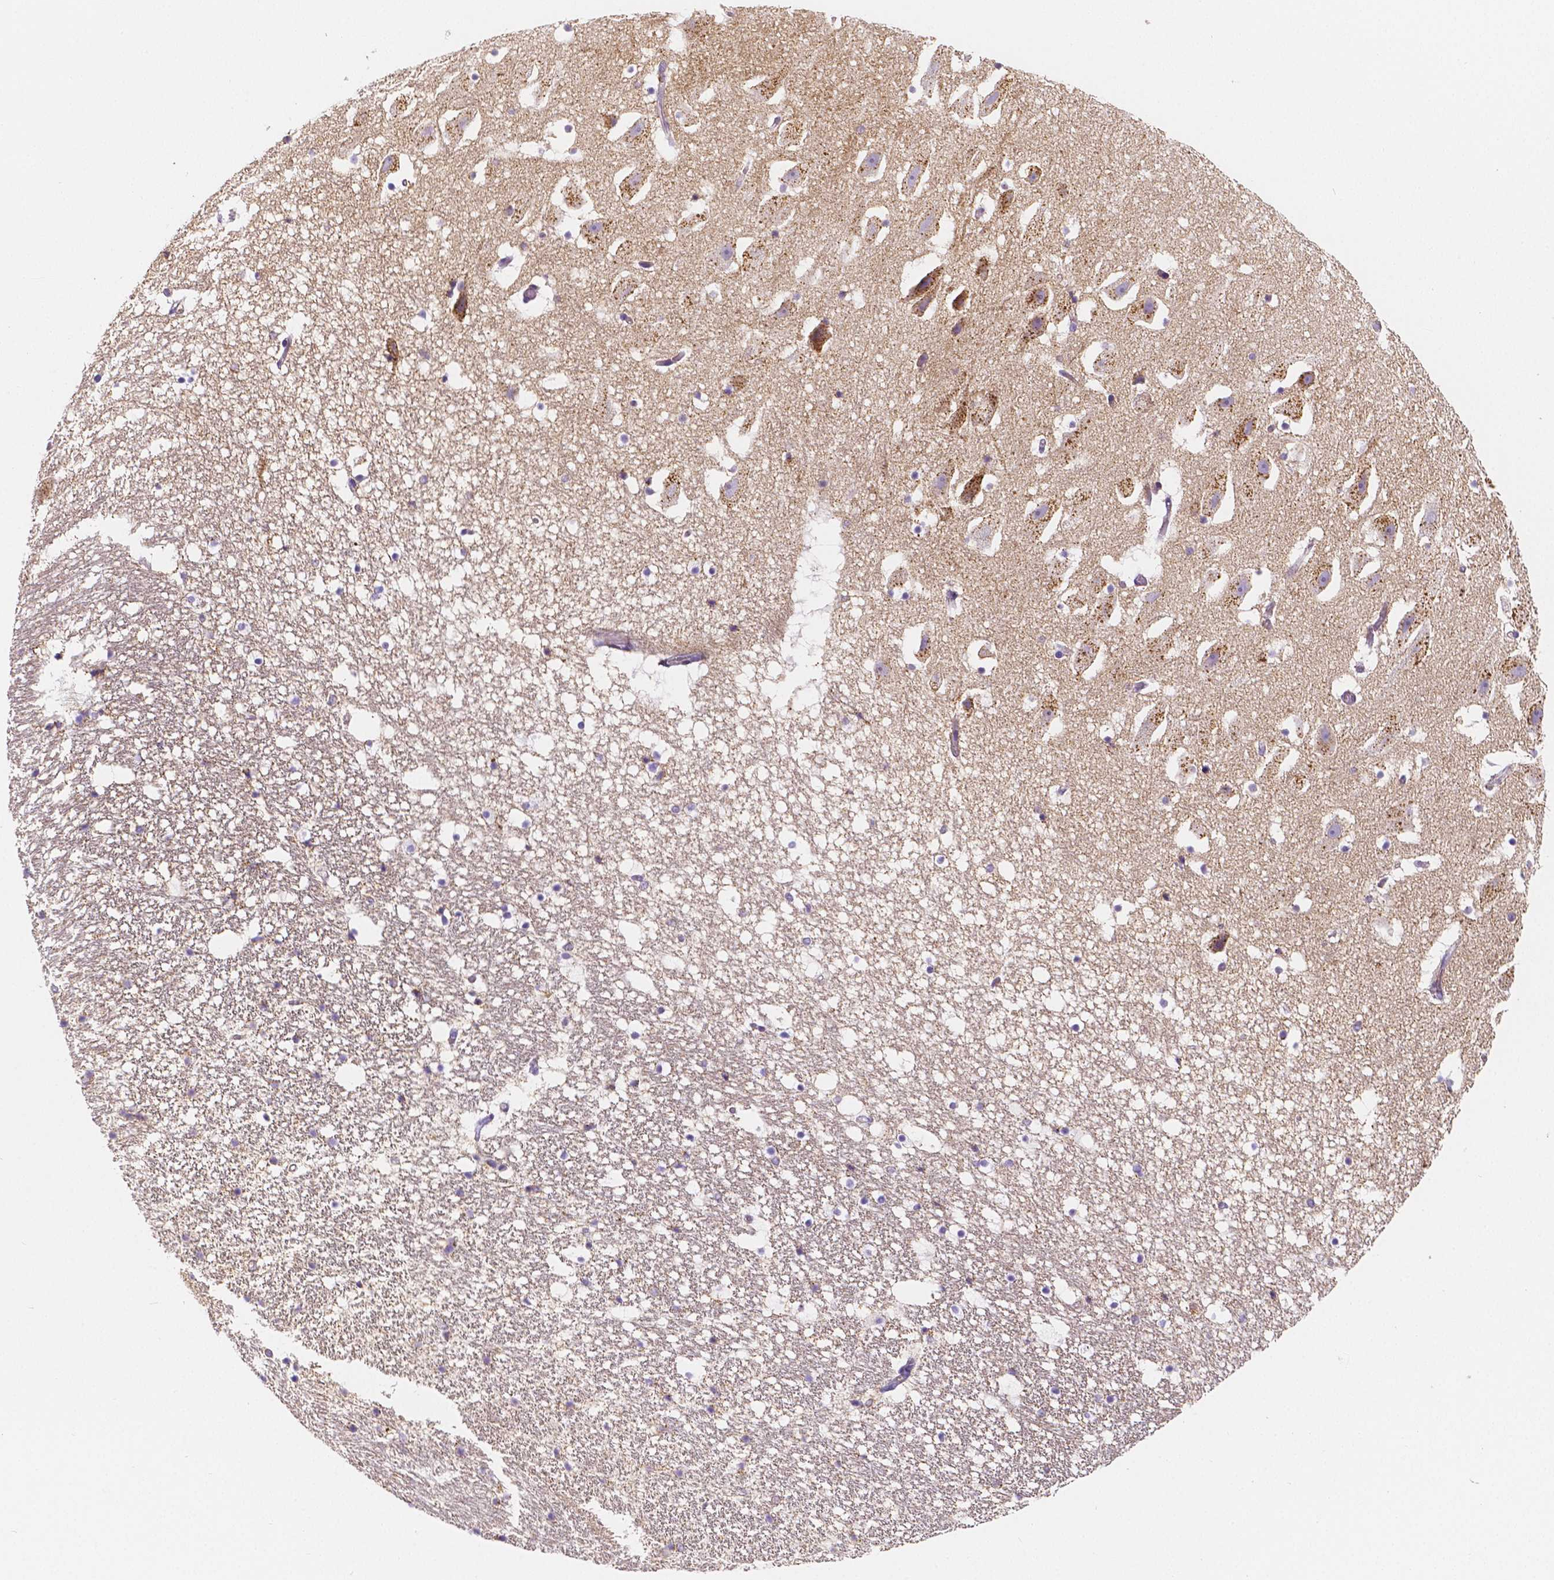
{"staining": {"intensity": "negative", "quantity": "none", "location": "none"}, "tissue": "hippocampus", "cell_type": "Glial cells", "image_type": "normal", "snomed": [{"axis": "morphology", "description": "Normal tissue, NOS"}, {"axis": "topography", "description": "Hippocampus"}], "caption": "This photomicrograph is of unremarkable hippocampus stained with immunohistochemistry to label a protein in brown with the nuclei are counter-stained blue. There is no expression in glial cells.", "gene": "GABRD", "patient": {"sex": "male", "age": 26}}